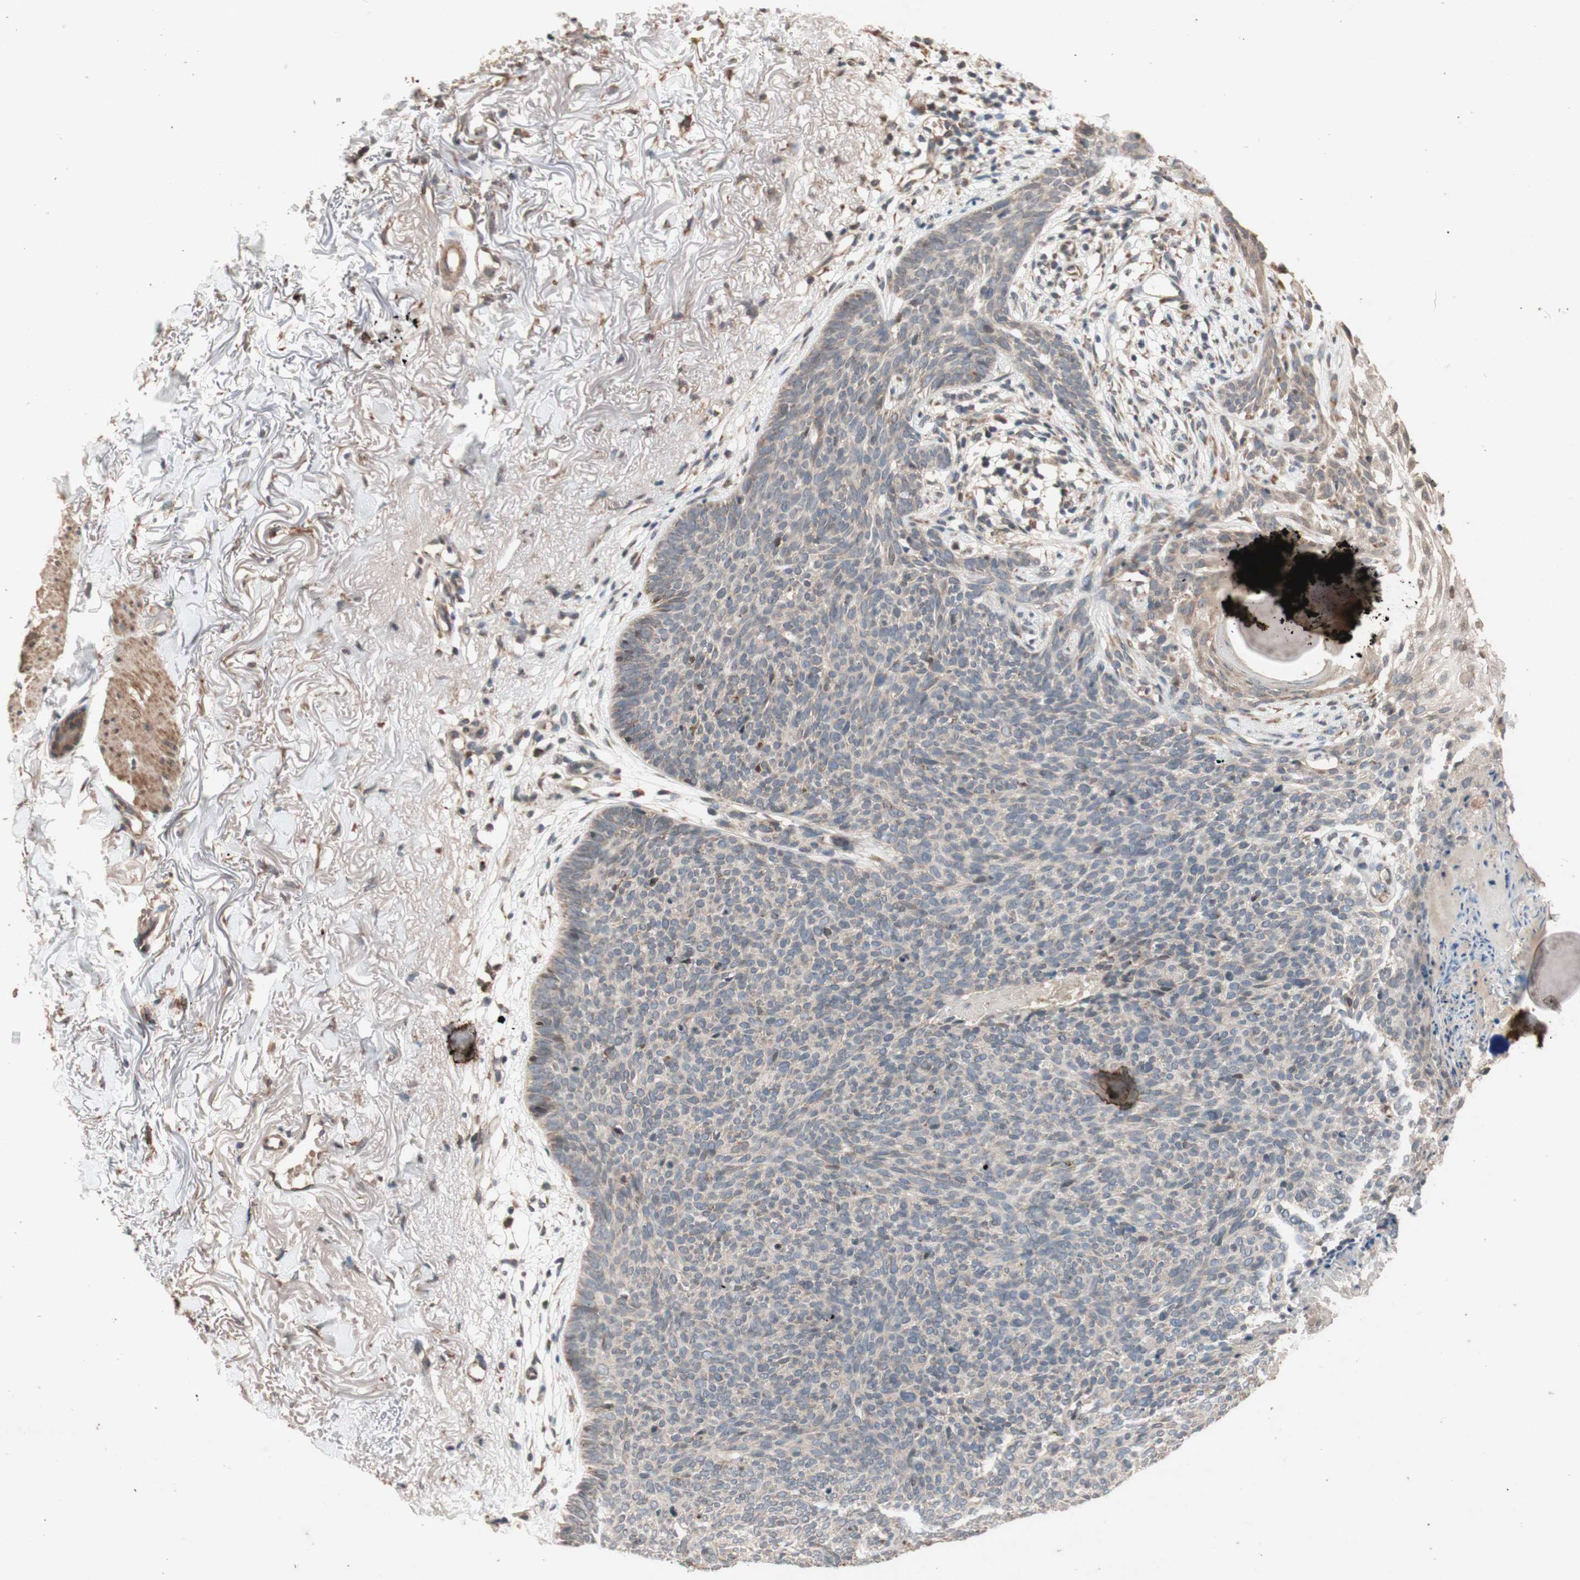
{"staining": {"intensity": "weak", "quantity": ">75%", "location": "cytoplasmic/membranous"}, "tissue": "skin cancer", "cell_type": "Tumor cells", "image_type": "cancer", "snomed": [{"axis": "morphology", "description": "Normal tissue, NOS"}, {"axis": "morphology", "description": "Basal cell carcinoma"}, {"axis": "topography", "description": "Skin"}], "caption": "The micrograph demonstrates staining of skin cancer, revealing weak cytoplasmic/membranous protein staining (brown color) within tumor cells. Nuclei are stained in blue.", "gene": "DDOST", "patient": {"sex": "female", "age": 70}}